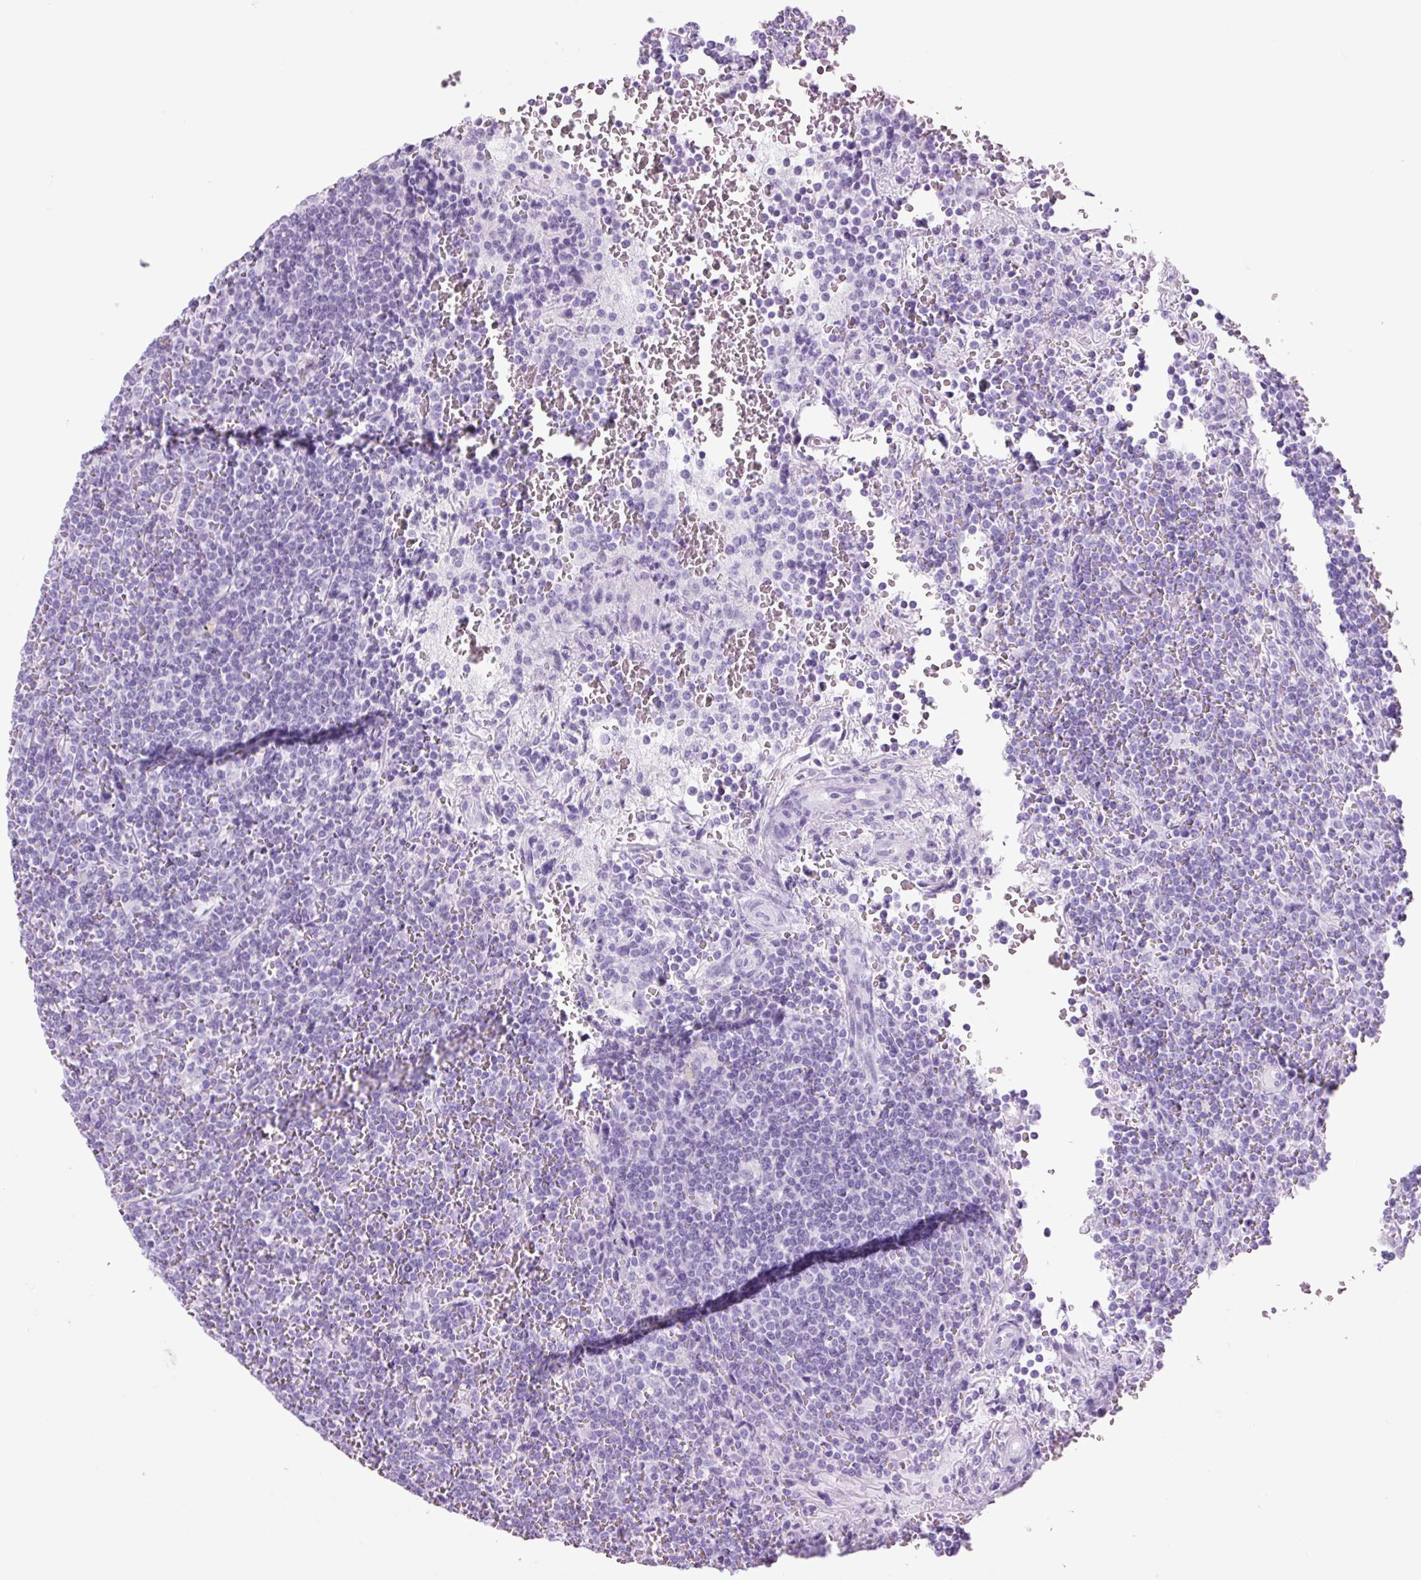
{"staining": {"intensity": "negative", "quantity": "none", "location": "none"}, "tissue": "lymphoma", "cell_type": "Tumor cells", "image_type": "cancer", "snomed": [{"axis": "morphology", "description": "Malignant lymphoma, non-Hodgkin's type, Low grade"}, {"axis": "topography", "description": "Spleen"}], "caption": "IHC histopathology image of lymphoma stained for a protein (brown), which displays no positivity in tumor cells.", "gene": "TFF2", "patient": {"sex": "female", "age": 19}}